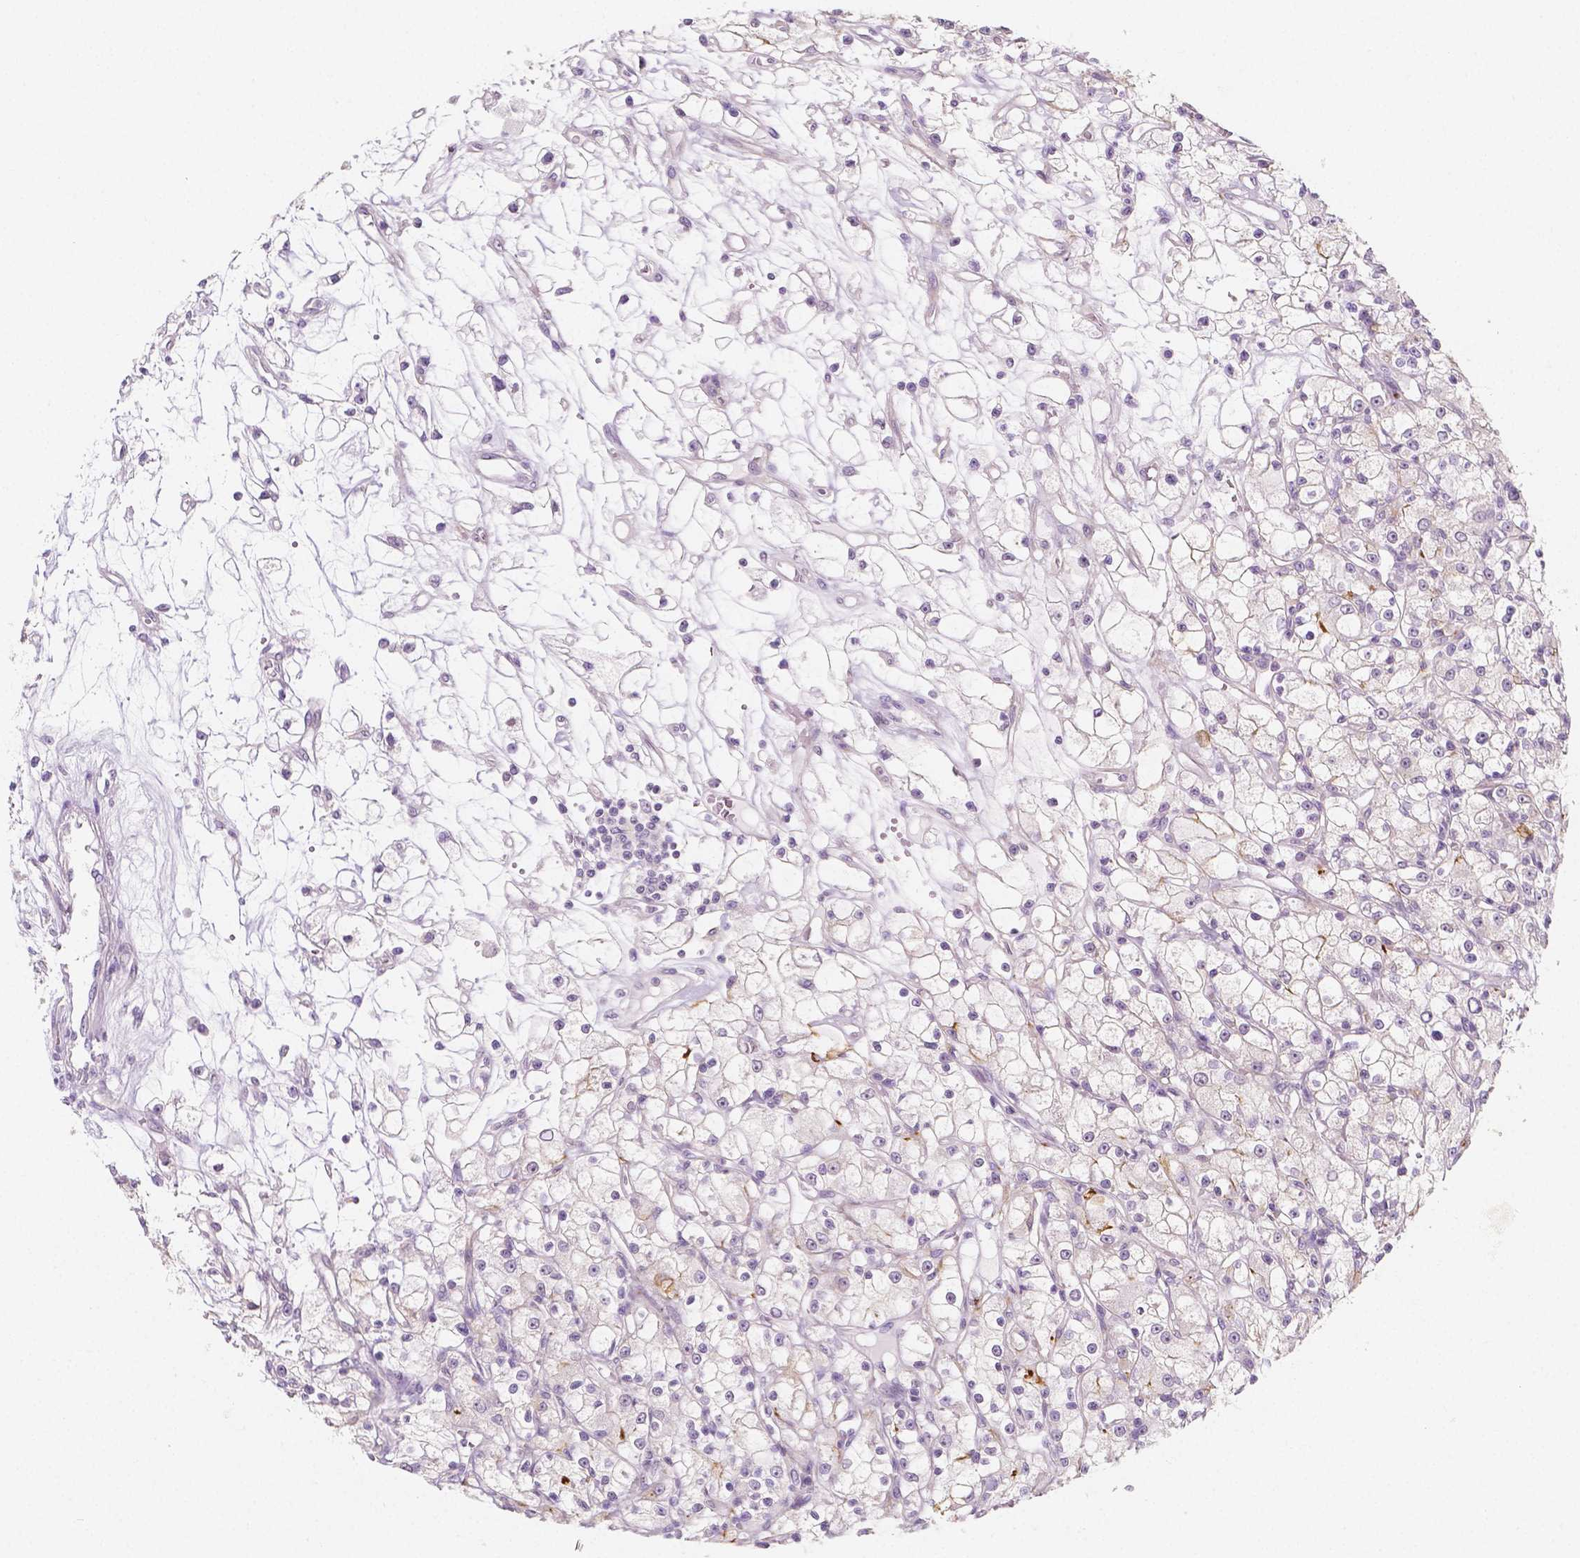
{"staining": {"intensity": "negative", "quantity": "none", "location": "none"}, "tissue": "renal cancer", "cell_type": "Tumor cells", "image_type": "cancer", "snomed": [{"axis": "morphology", "description": "Adenocarcinoma, NOS"}, {"axis": "topography", "description": "Kidney"}], "caption": "Tumor cells are negative for brown protein staining in renal cancer.", "gene": "C1orf167", "patient": {"sex": "female", "age": 59}}